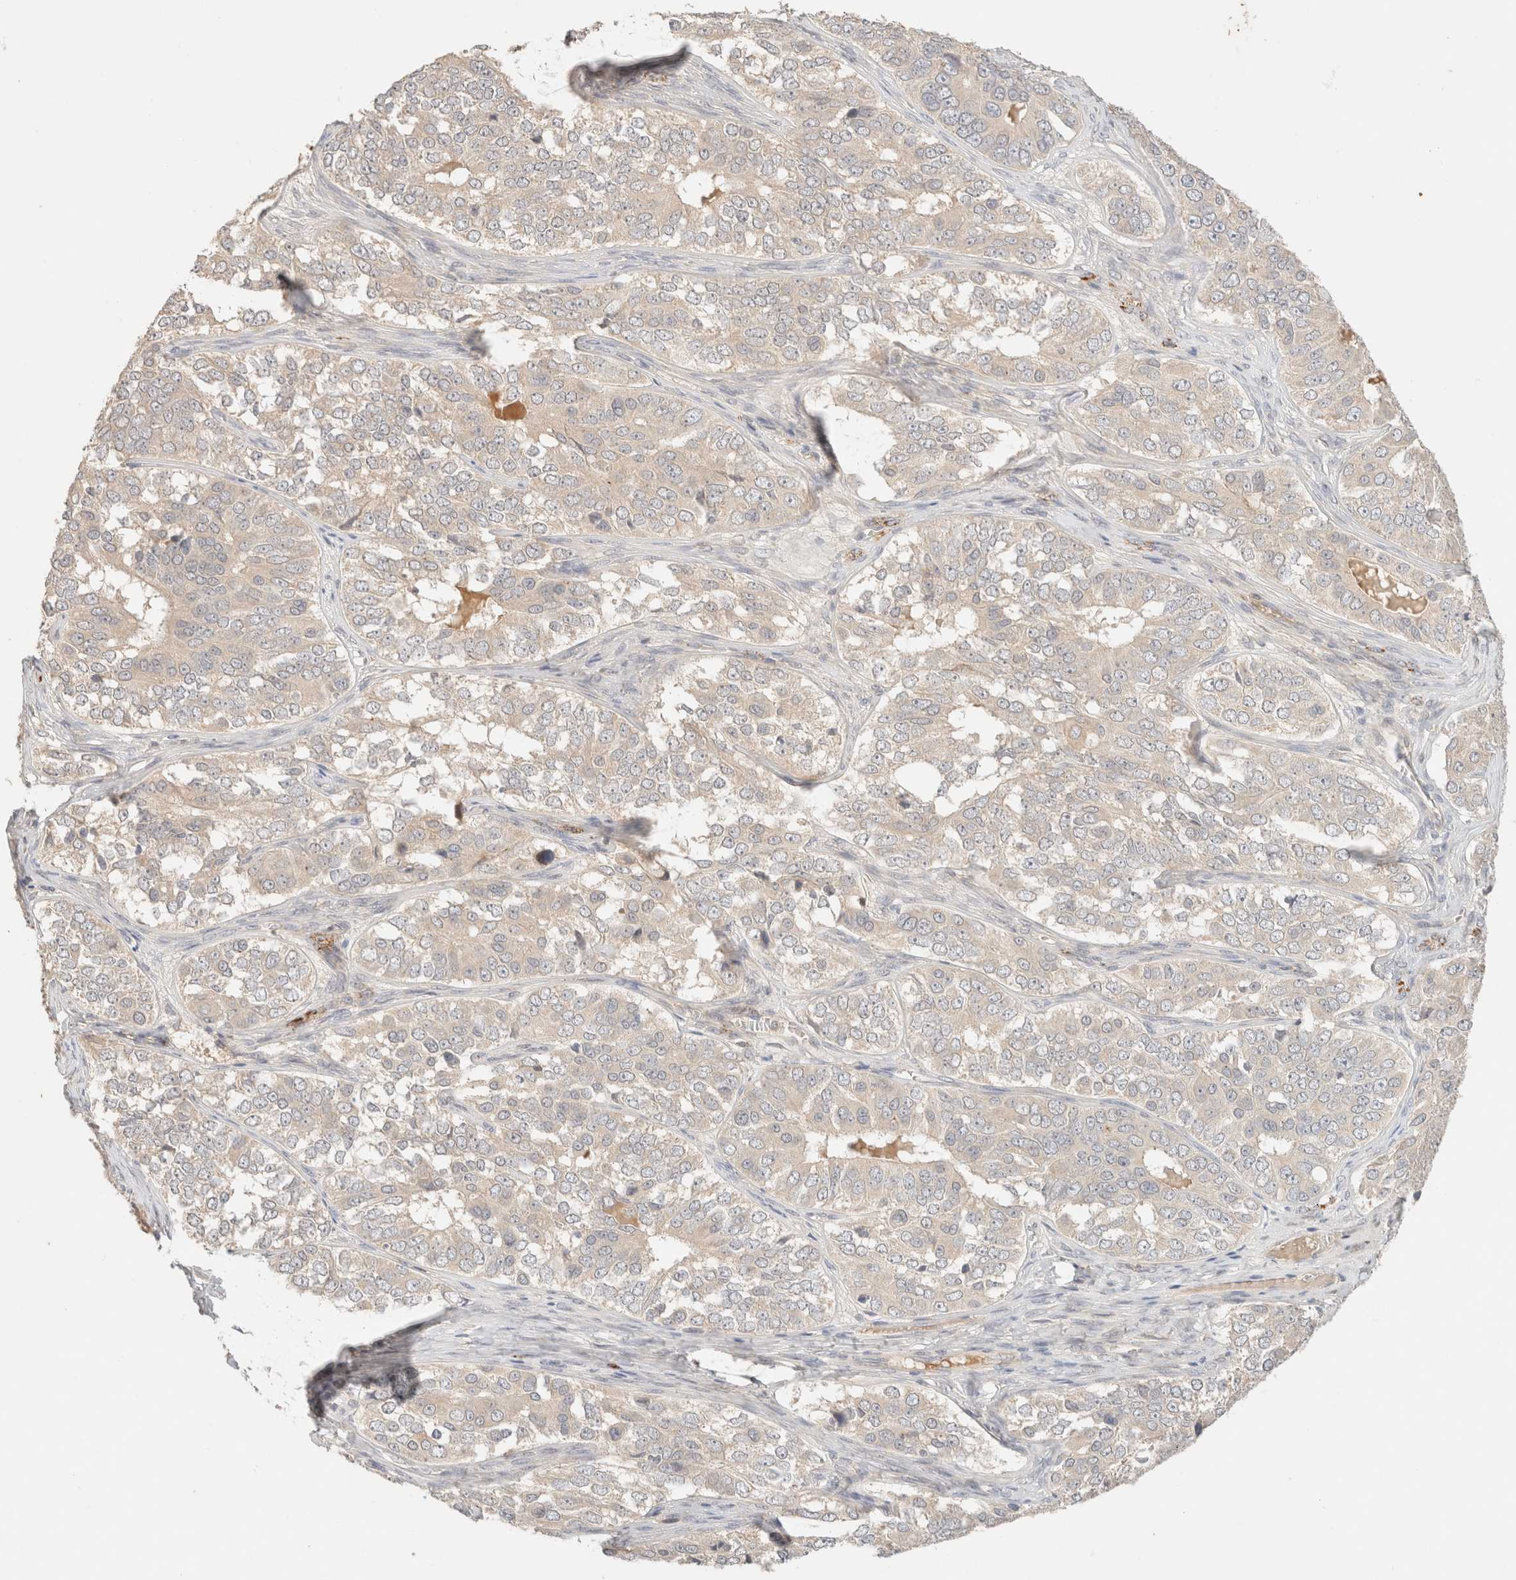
{"staining": {"intensity": "negative", "quantity": "none", "location": "none"}, "tissue": "ovarian cancer", "cell_type": "Tumor cells", "image_type": "cancer", "snomed": [{"axis": "morphology", "description": "Carcinoma, endometroid"}, {"axis": "topography", "description": "Ovary"}], "caption": "DAB immunohistochemical staining of ovarian endometroid carcinoma demonstrates no significant staining in tumor cells. (Stains: DAB immunohistochemistry (IHC) with hematoxylin counter stain, Microscopy: brightfield microscopy at high magnification).", "gene": "SARM1", "patient": {"sex": "female", "age": 51}}